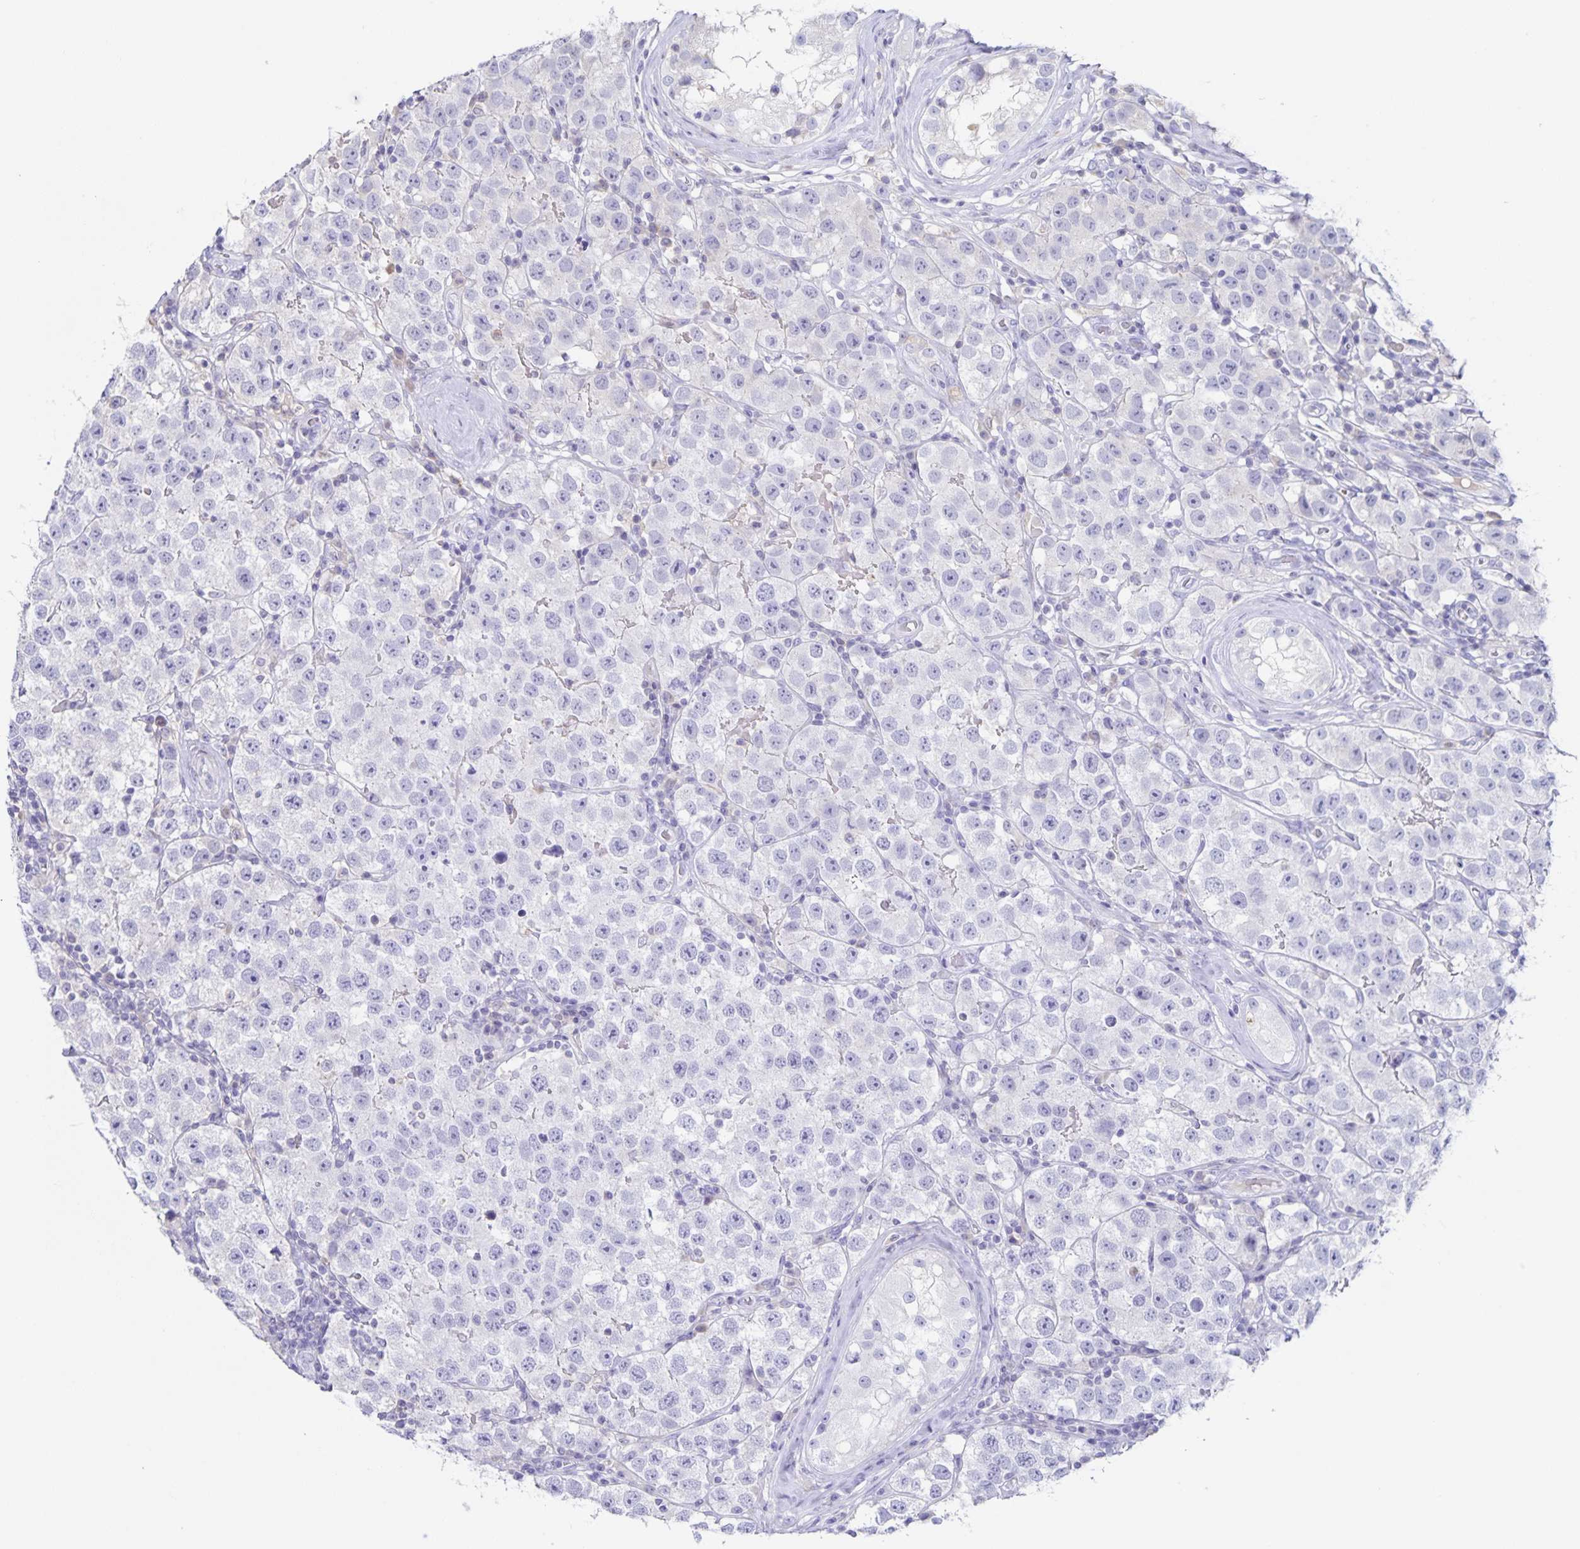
{"staining": {"intensity": "negative", "quantity": "none", "location": "none"}, "tissue": "testis cancer", "cell_type": "Tumor cells", "image_type": "cancer", "snomed": [{"axis": "morphology", "description": "Seminoma, NOS"}, {"axis": "topography", "description": "Testis"}], "caption": "High power microscopy histopathology image of an immunohistochemistry (IHC) histopathology image of testis seminoma, revealing no significant expression in tumor cells.", "gene": "RPL36A", "patient": {"sex": "male", "age": 34}}